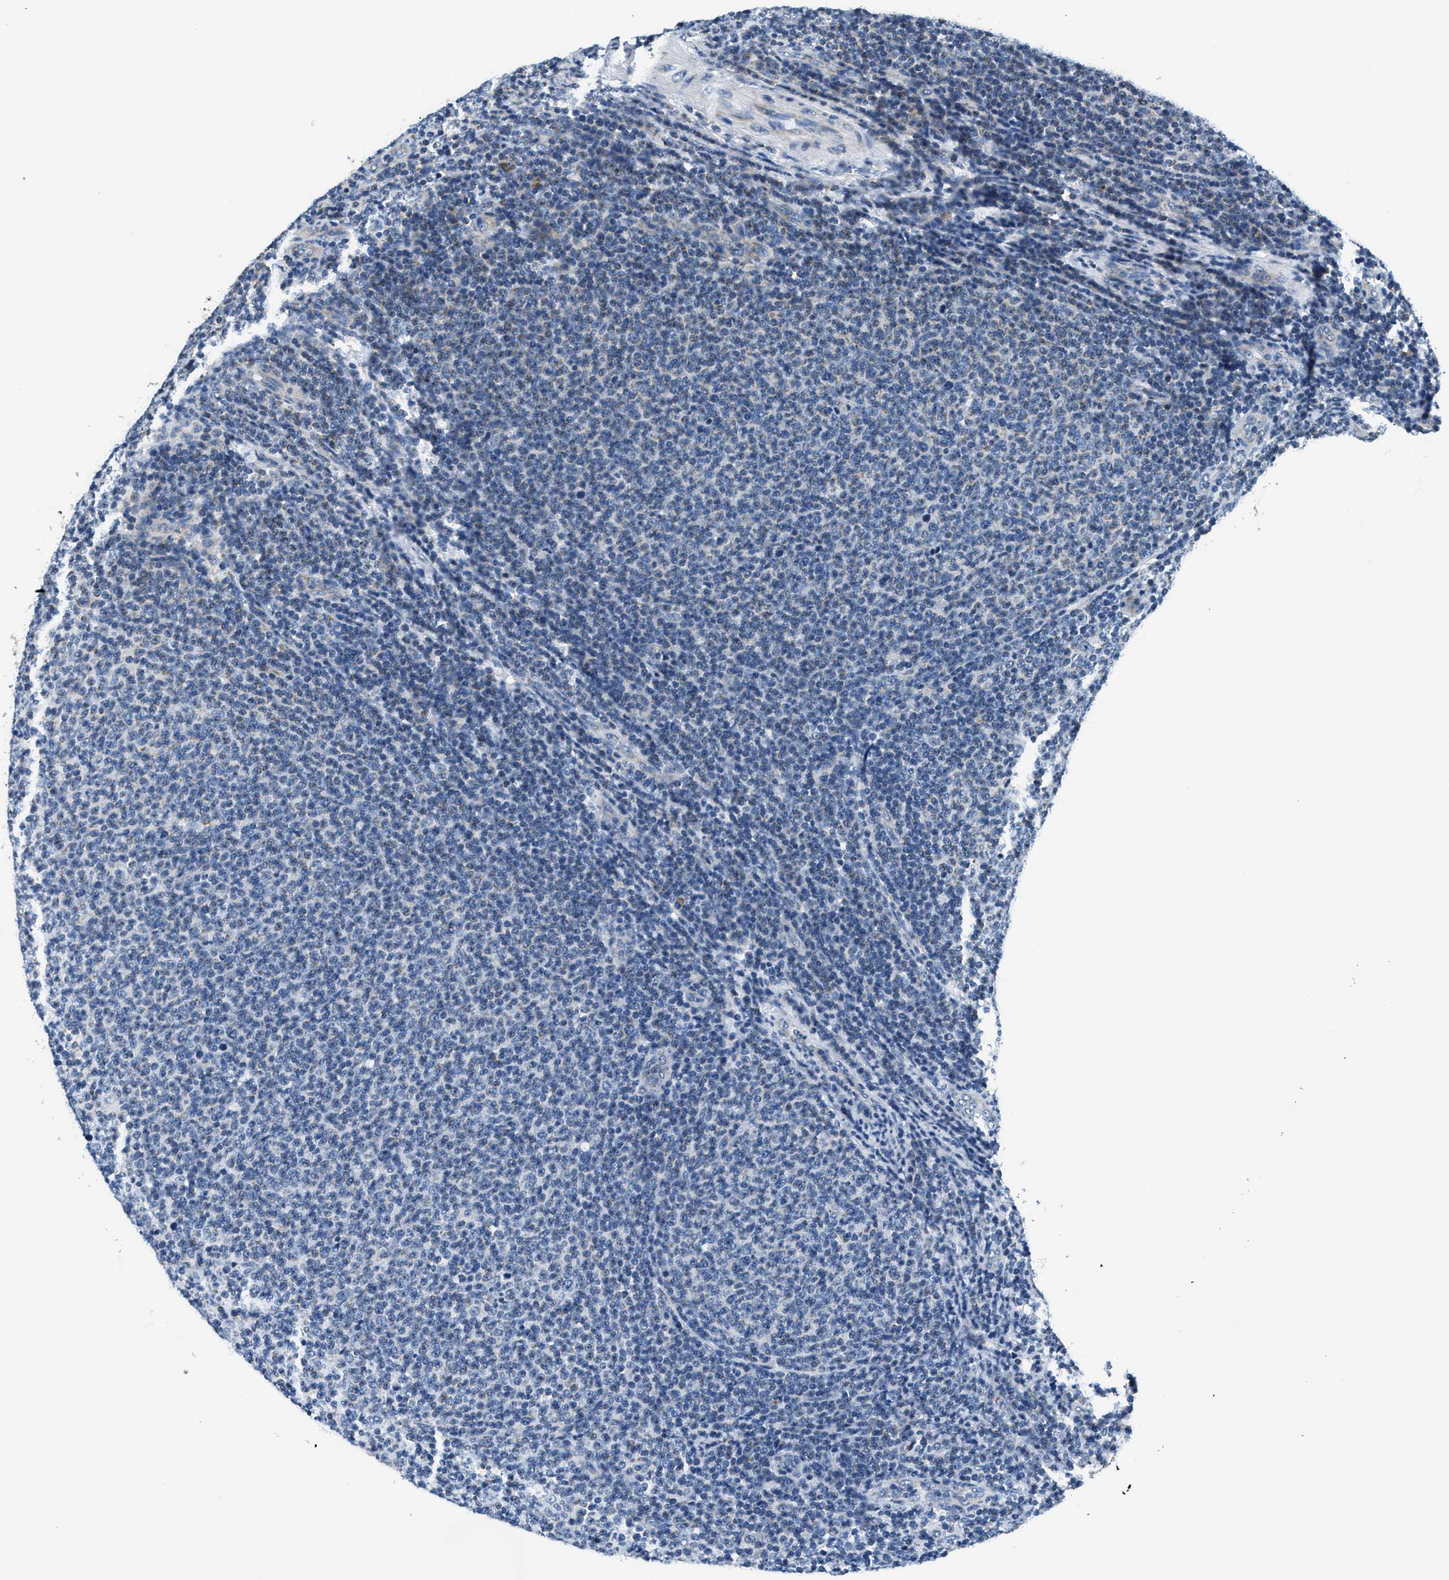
{"staining": {"intensity": "weak", "quantity": "<25%", "location": "cytoplasmic/membranous"}, "tissue": "lymphoma", "cell_type": "Tumor cells", "image_type": "cancer", "snomed": [{"axis": "morphology", "description": "Malignant lymphoma, non-Hodgkin's type, Low grade"}, {"axis": "topography", "description": "Lymph node"}], "caption": "Human lymphoma stained for a protein using immunohistochemistry (IHC) displays no staining in tumor cells.", "gene": "CA4", "patient": {"sex": "male", "age": 66}}